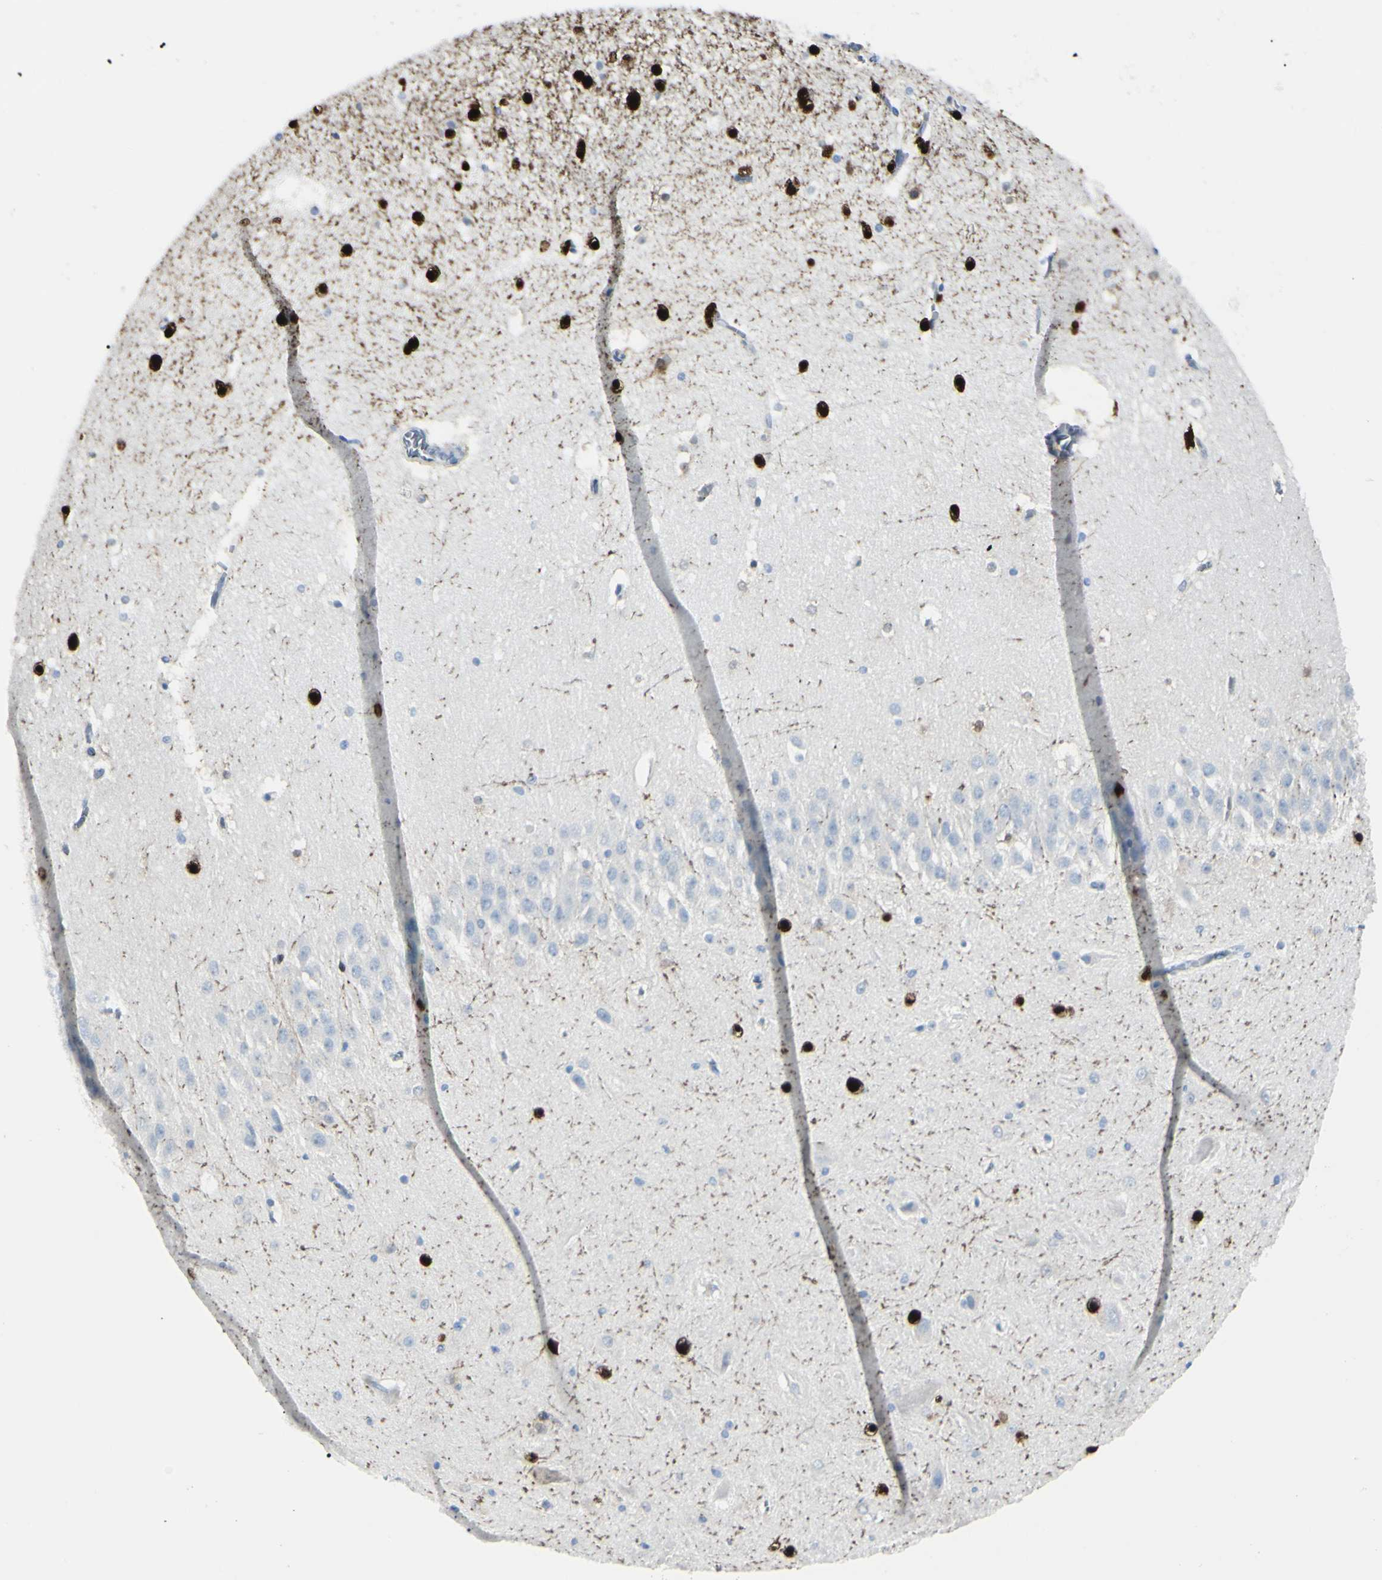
{"staining": {"intensity": "strong", "quantity": "25%-75%", "location": "nuclear"}, "tissue": "hippocampus", "cell_type": "Glial cells", "image_type": "normal", "snomed": [{"axis": "morphology", "description": "Normal tissue, NOS"}, {"axis": "topography", "description": "Hippocampus"}], "caption": "A high amount of strong nuclear positivity is present in approximately 25%-75% of glial cells in unremarkable hippocampus.", "gene": "CA2", "patient": {"sex": "male", "age": 45}}